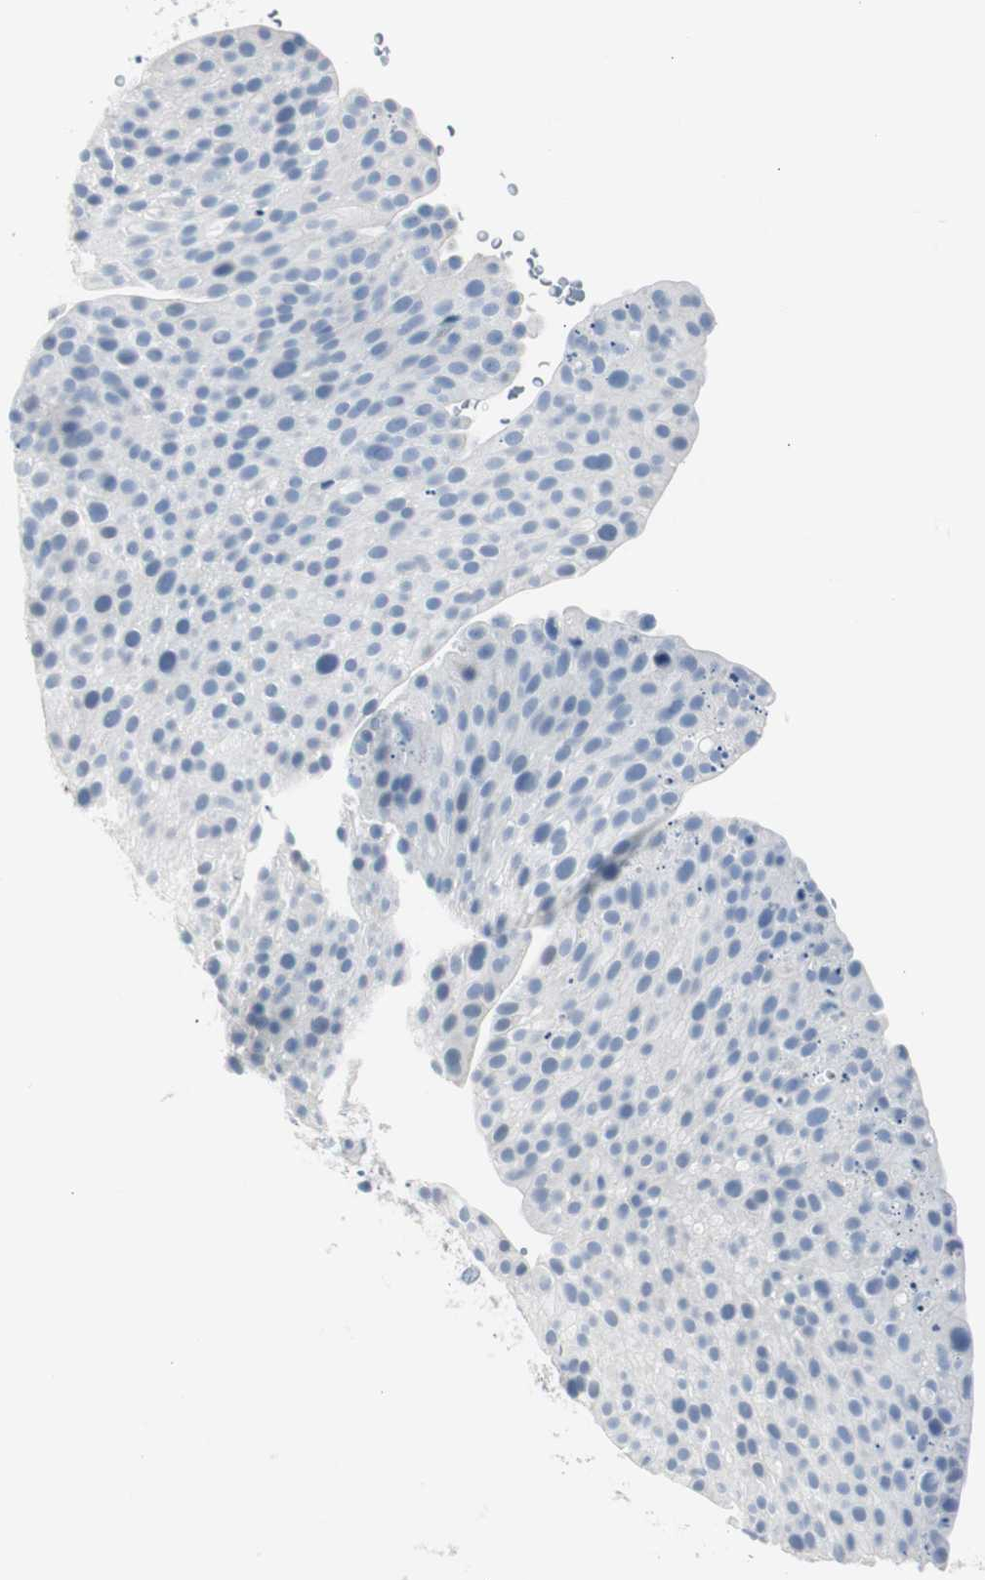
{"staining": {"intensity": "negative", "quantity": "none", "location": "none"}, "tissue": "urothelial cancer", "cell_type": "Tumor cells", "image_type": "cancer", "snomed": [{"axis": "morphology", "description": "Urothelial carcinoma, Low grade"}, {"axis": "topography", "description": "Smooth muscle"}, {"axis": "topography", "description": "Urinary bladder"}], "caption": "This is a histopathology image of IHC staining of low-grade urothelial carcinoma, which shows no positivity in tumor cells. (Immunohistochemistry, brightfield microscopy, high magnification).", "gene": "S100A7", "patient": {"sex": "male", "age": 60}}